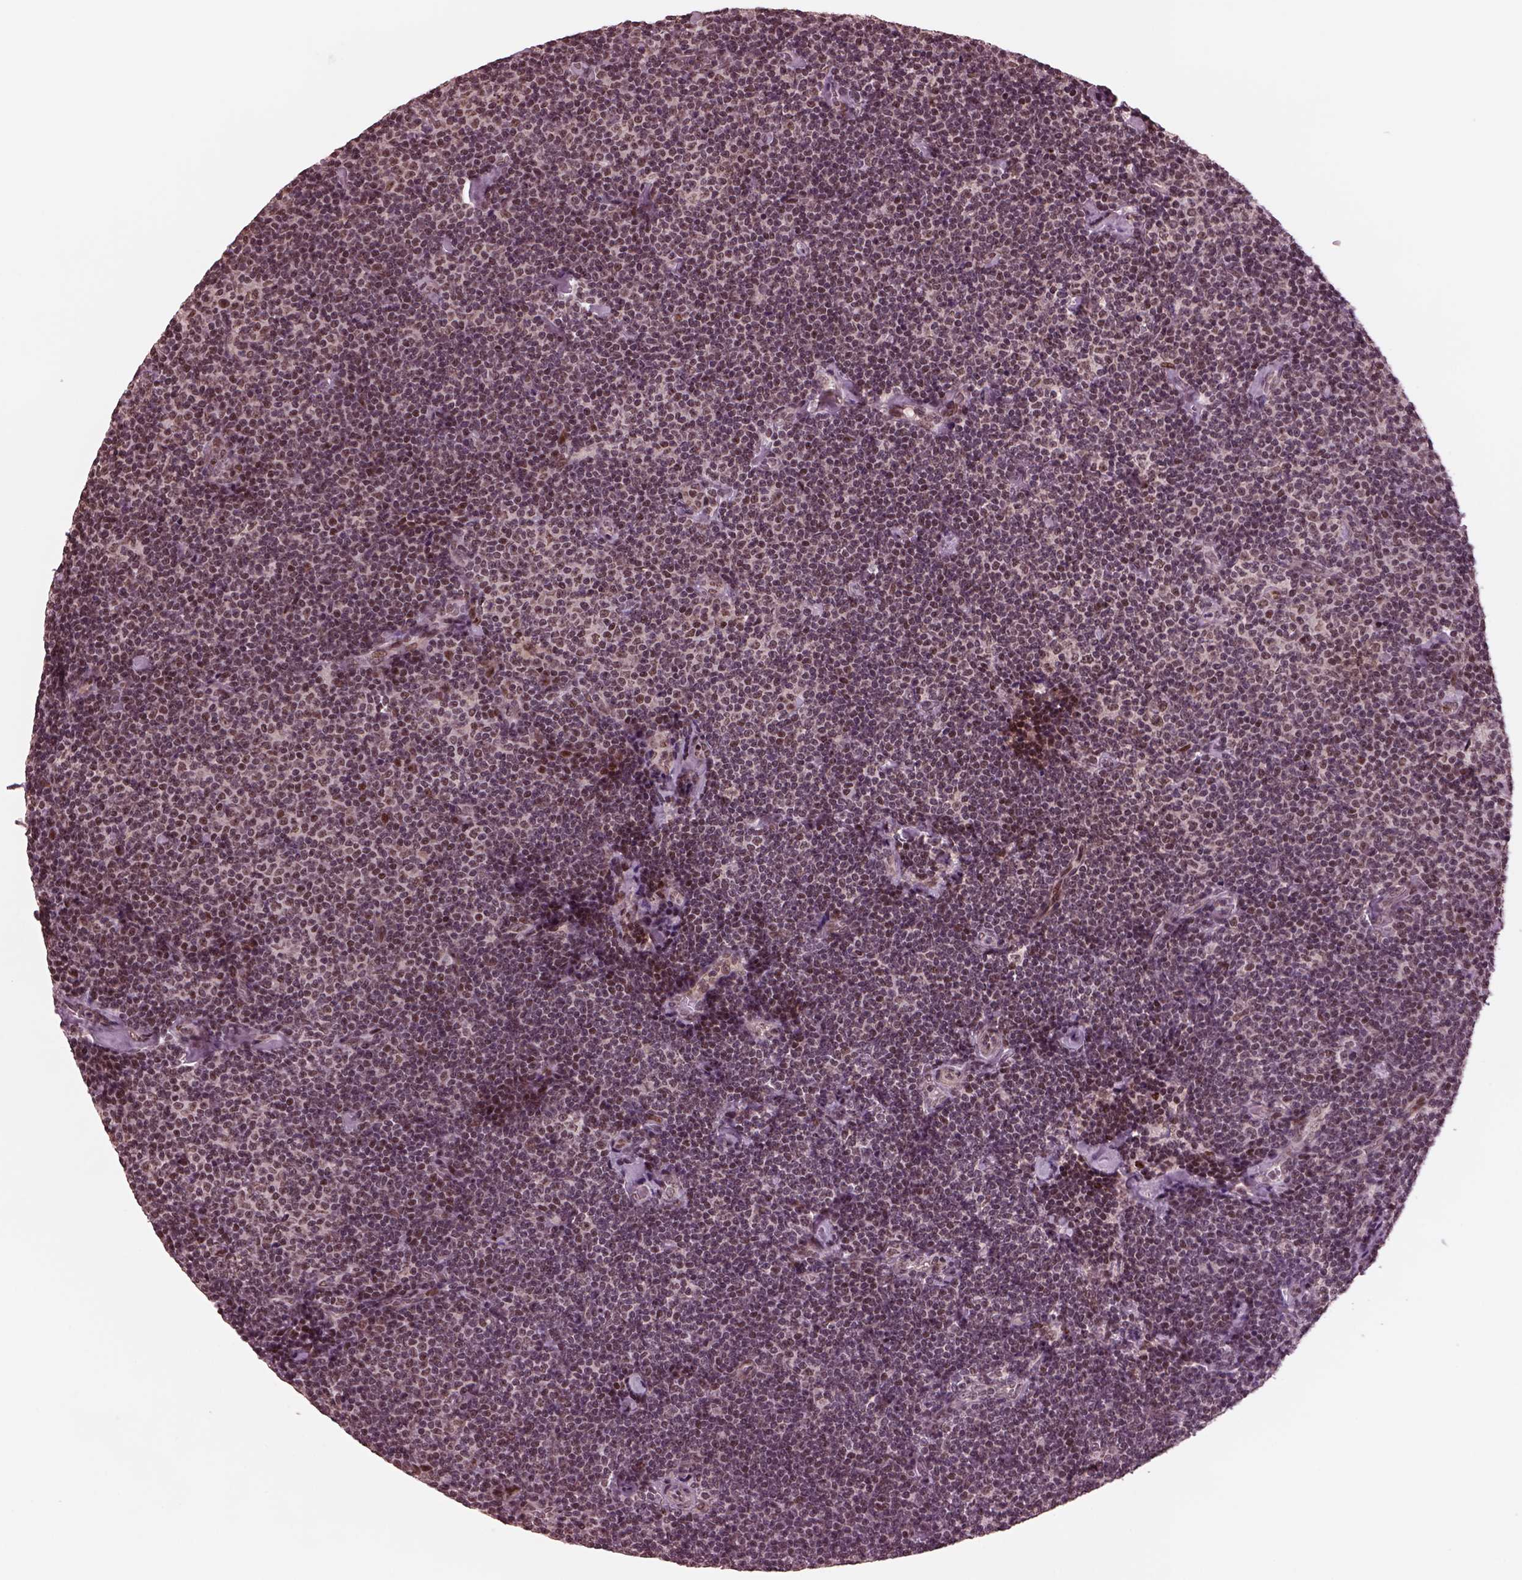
{"staining": {"intensity": "weak", "quantity": "<25%", "location": "nuclear"}, "tissue": "lymphoma", "cell_type": "Tumor cells", "image_type": "cancer", "snomed": [{"axis": "morphology", "description": "Malignant lymphoma, non-Hodgkin's type, Low grade"}, {"axis": "topography", "description": "Lymph node"}], "caption": "The image reveals no significant expression in tumor cells of lymphoma.", "gene": "NAP1L5", "patient": {"sex": "male", "age": 81}}